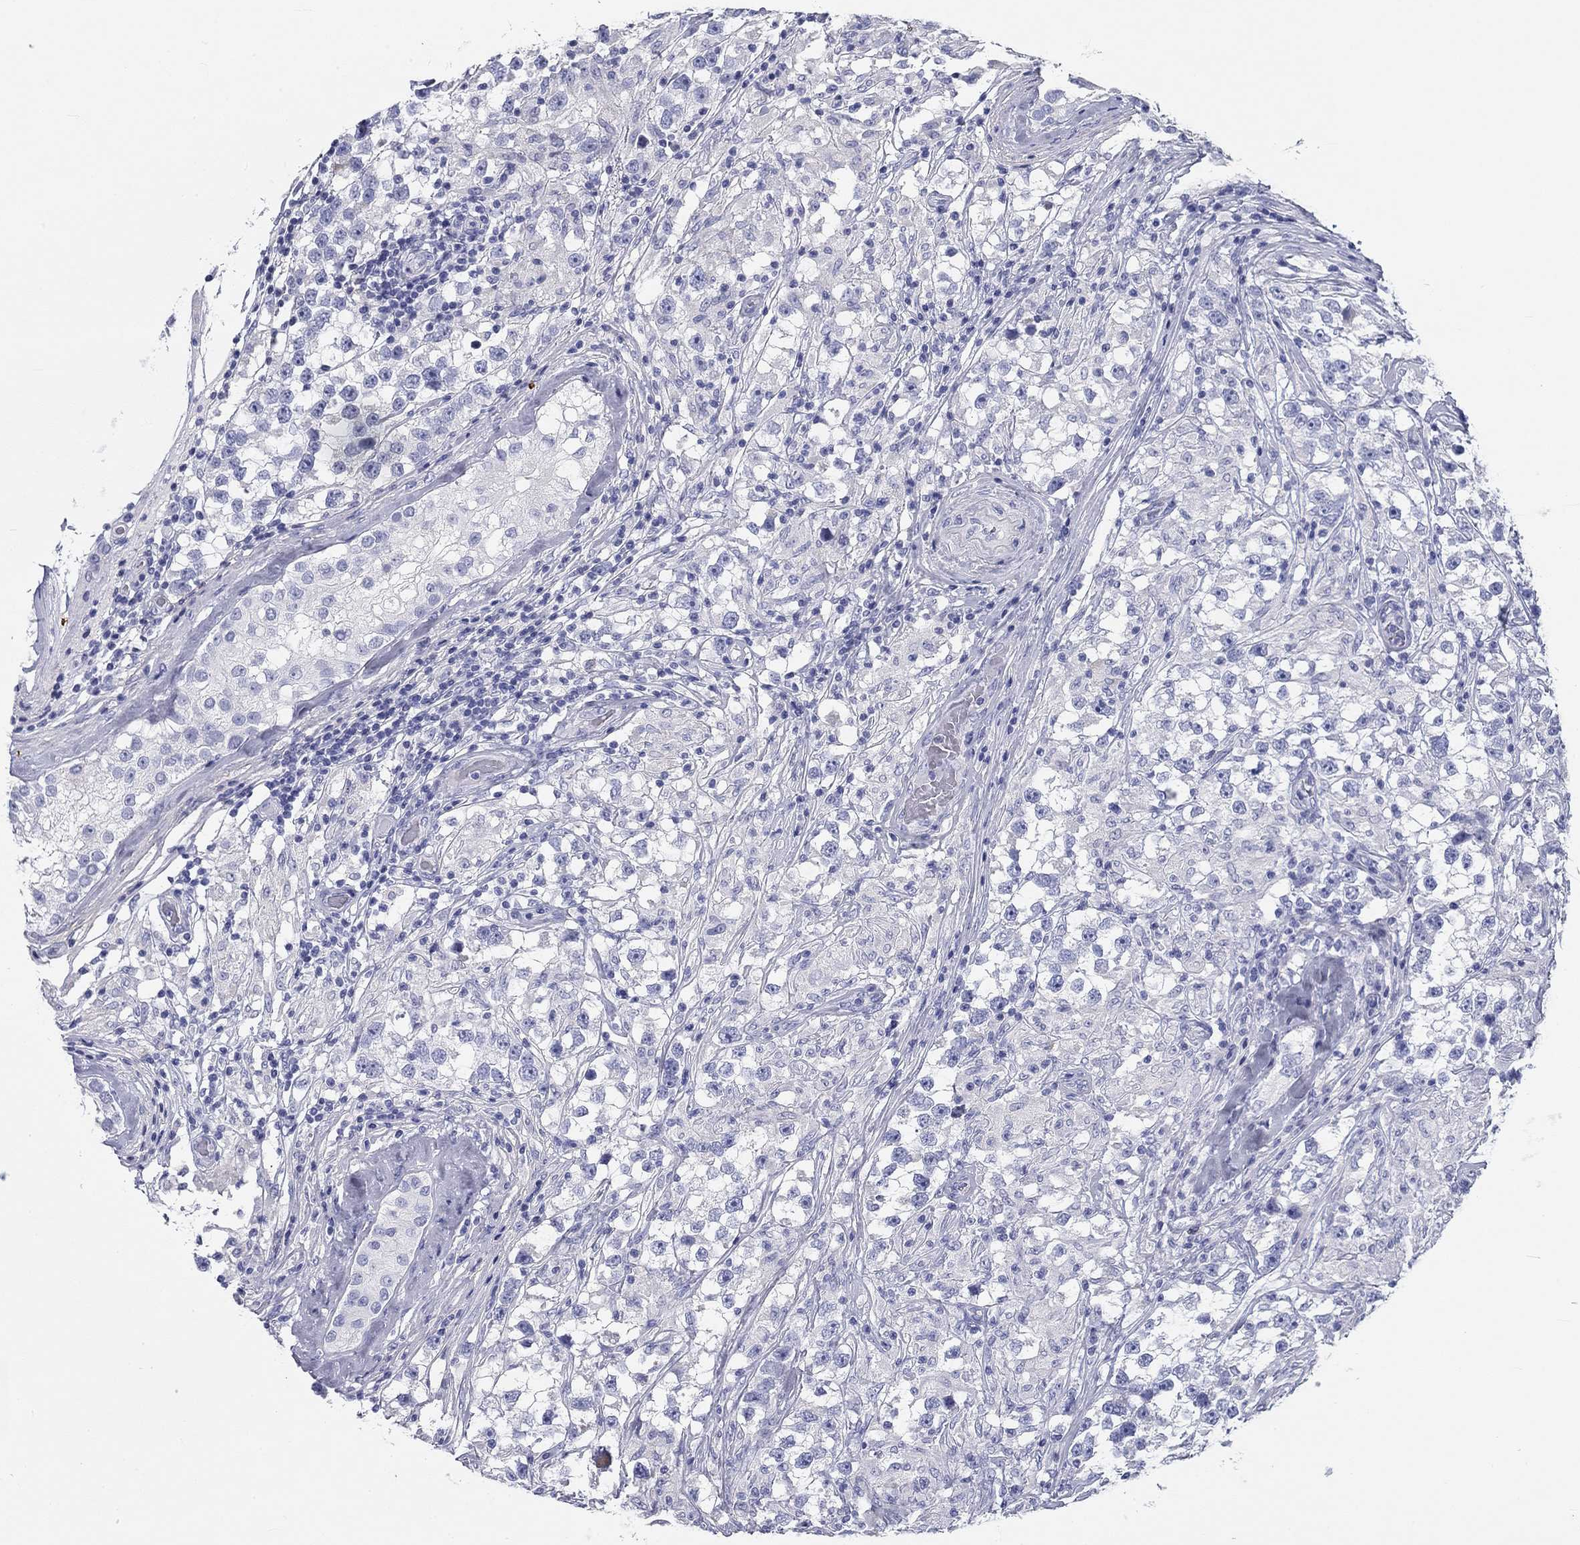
{"staining": {"intensity": "negative", "quantity": "none", "location": "none"}, "tissue": "testis cancer", "cell_type": "Tumor cells", "image_type": "cancer", "snomed": [{"axis": "morphology", "description": "Seminoma, NOS"}, {"axis": "topography", "description": "Testis"}], "caption": "High power microscopy histopathology image of an IHC histopathology image of testis cancer, revealing no significant staining in tumor cells.", "gene": "CD40LG", "patient": {"sex": "male", "age": 46}}